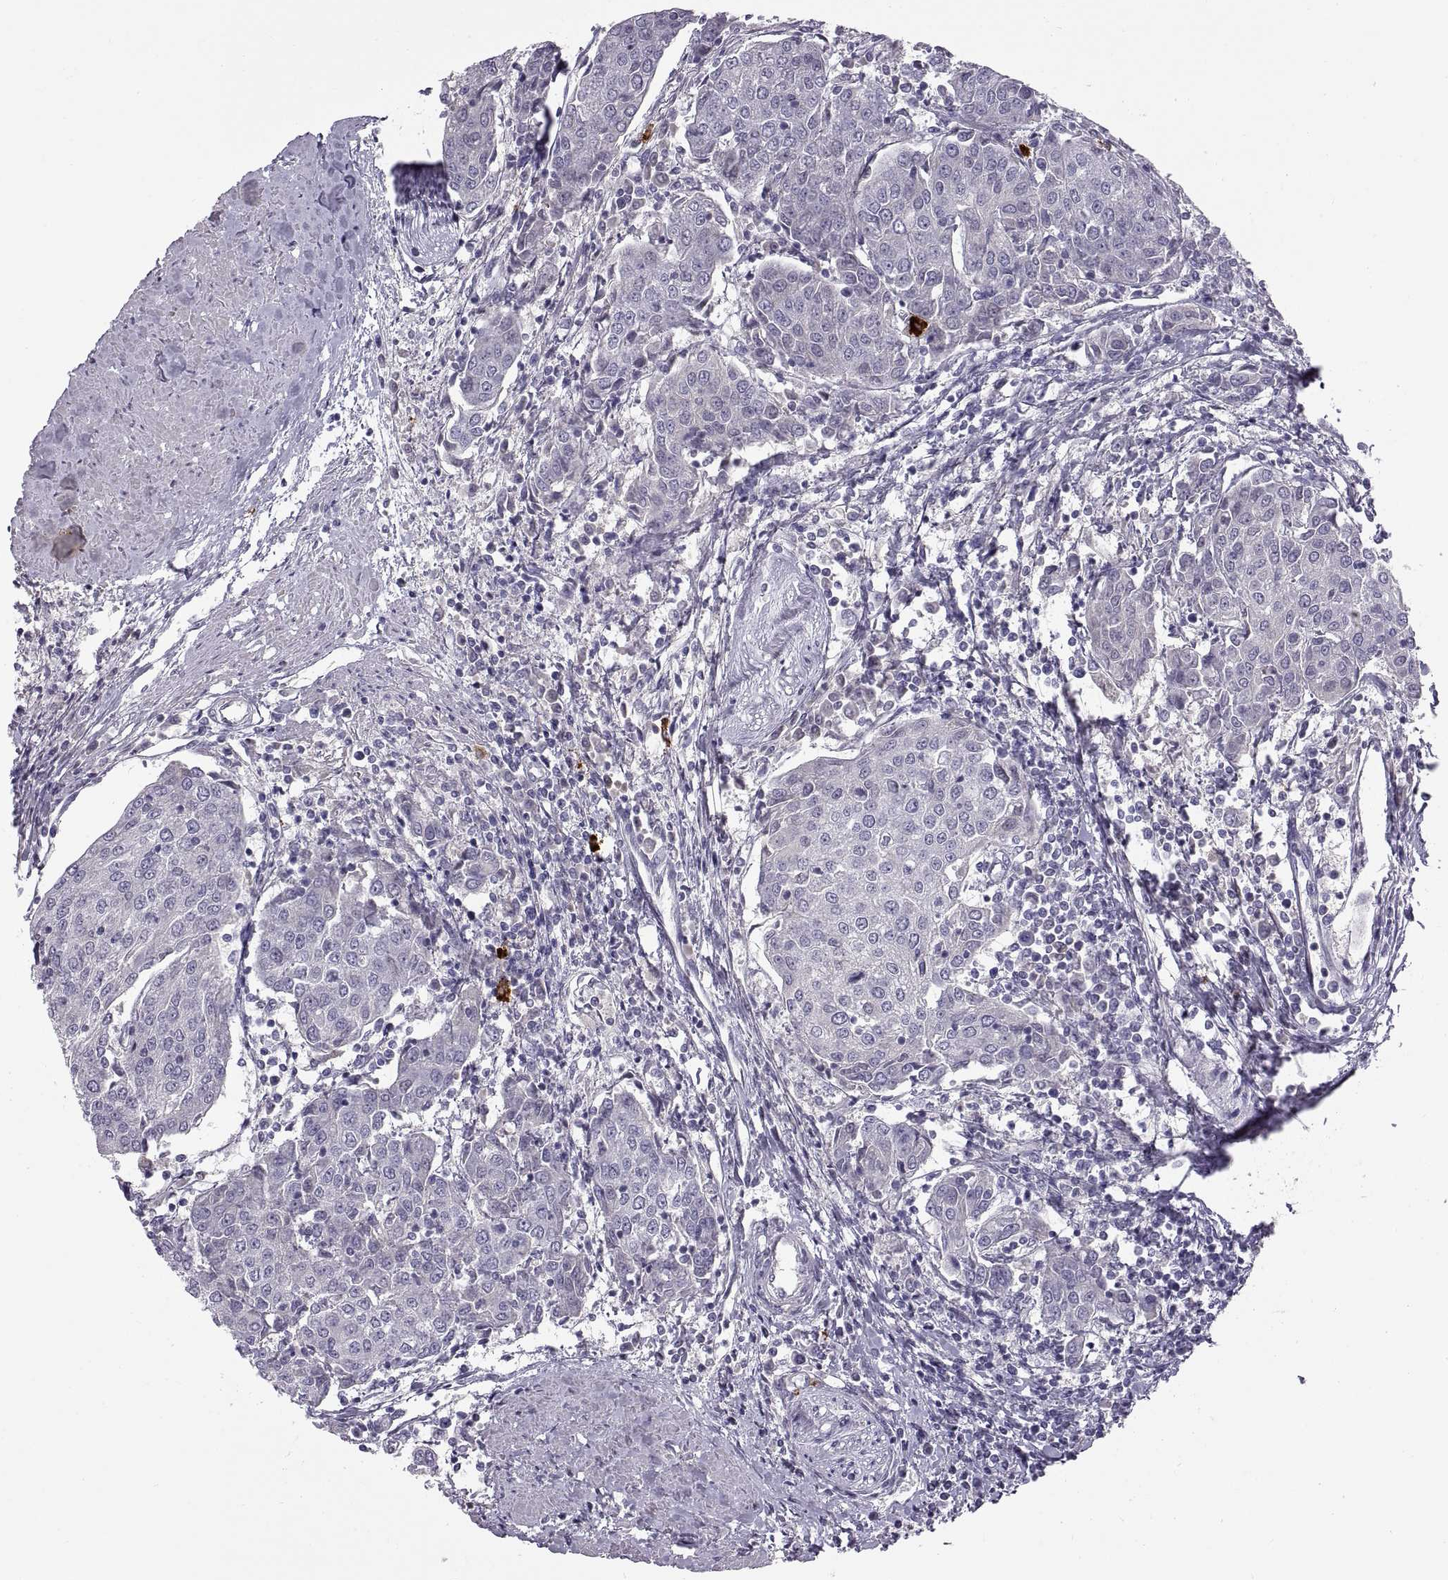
{"staining": {"intensity": "negative", "quantity": "none", "location": "none"}, "tissue": "urothelial cancer", "cell_type": "Tumor cells", "image_type": "cancer", "snomed": [{"axis": "morphology", "description": "Urothelial carcinoma, High grade"}, {"axis": "topography", "description": "Urinary bladder"}], "caption": "An IHC micrograph of urothelial cancer is shown. There is no staining in tumor cells of urothelial cancer.", "gene": "WFDC8", "patient": {"sex": "female", "age": 85}}